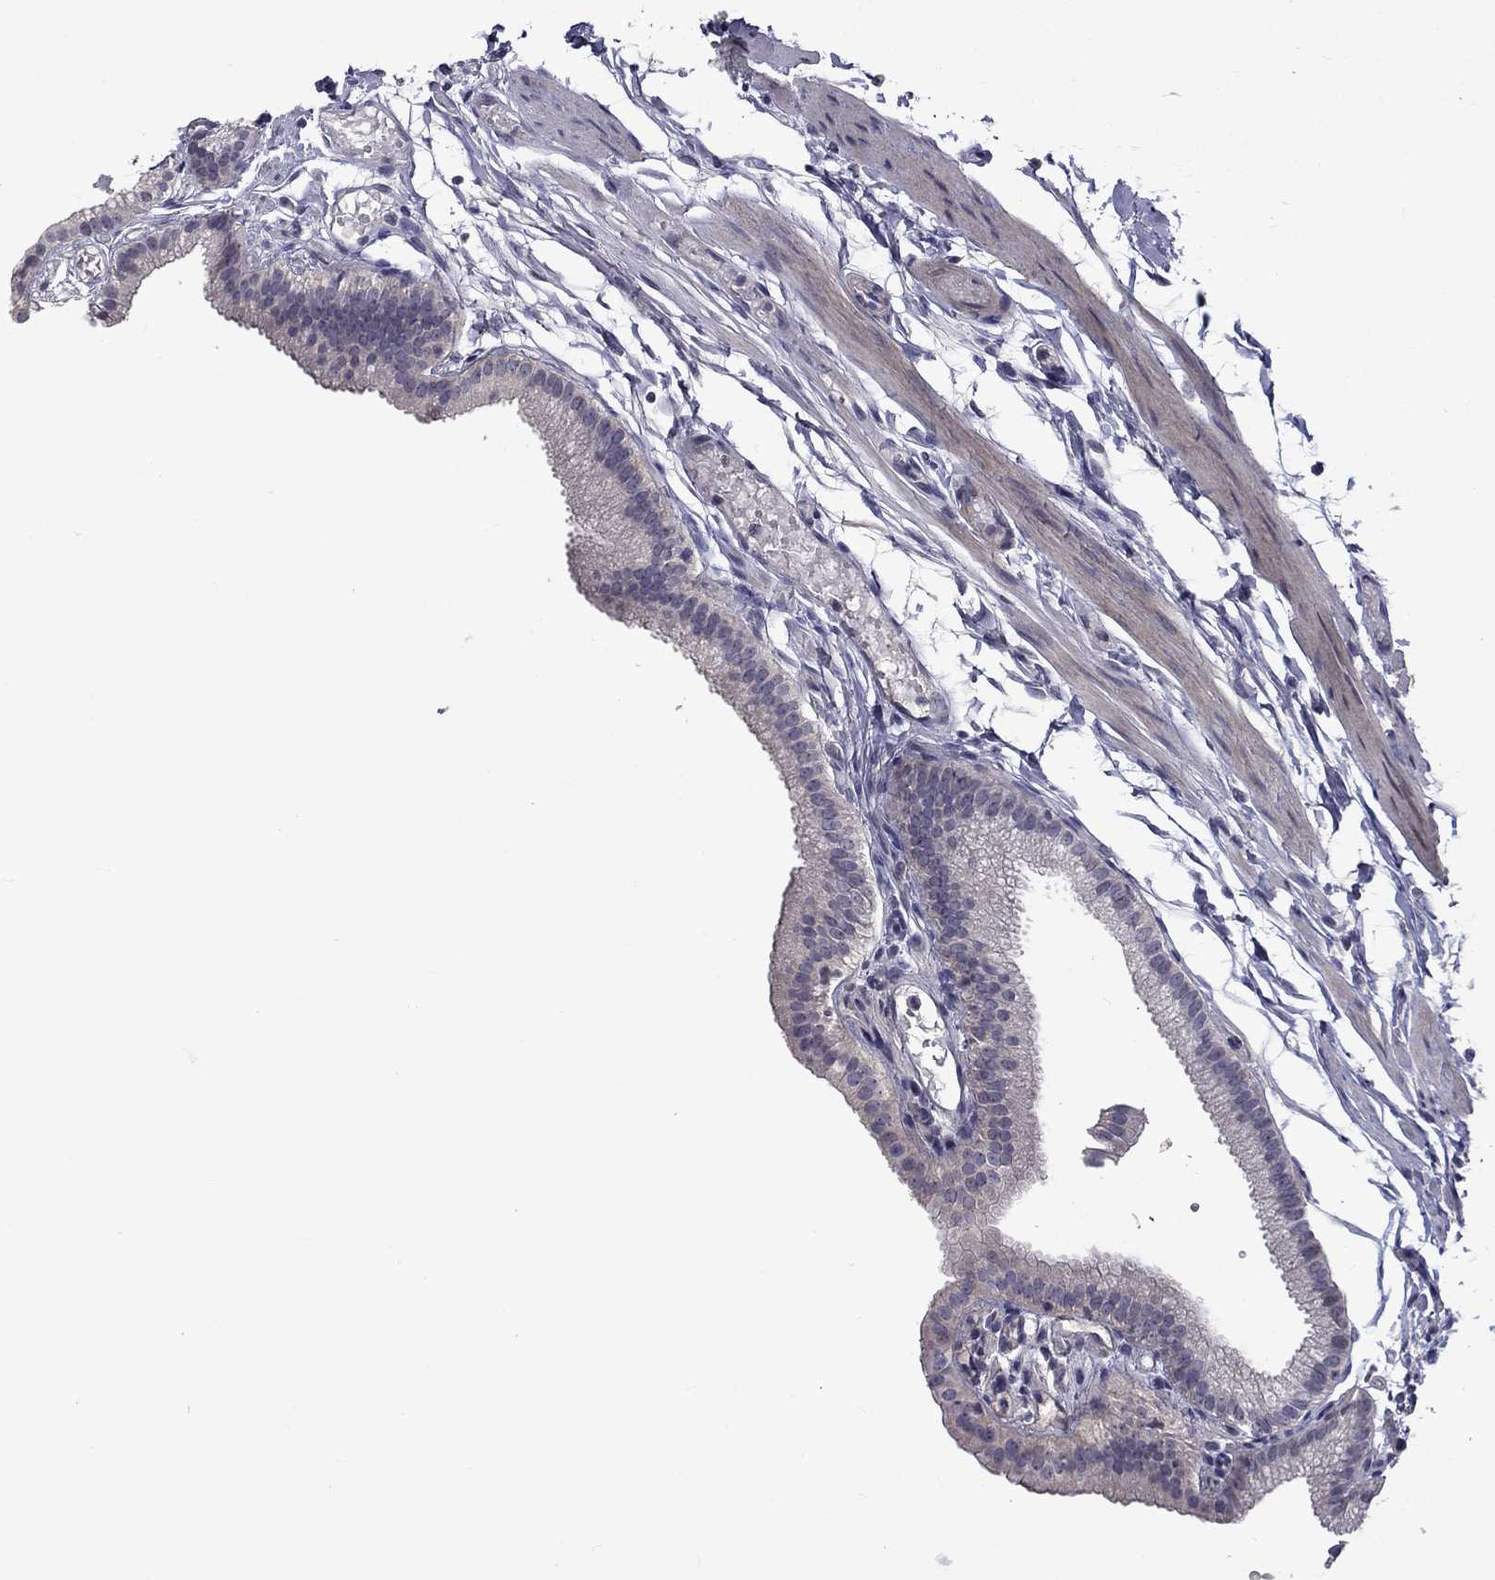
{"staining": {"intensity": "negative", "quantity": "none", "location": "none"}, "tissue": "gallbladder", "cell_type": "Glandular cells", "image_type": "normal", "snomed": [{"axis": "morphology", "description": "Normal tissue, NOS"}, {"axis": "topography", "description": "Gallbladder"}], "caption": "Protein analysis of benign gallbladder reveals no significant staining in glandular cells. (Brightfield microscopy of DAB IHC at high magnification).", "gene": "SNTA1", "patient": {"sex": "female", "age": 45}}